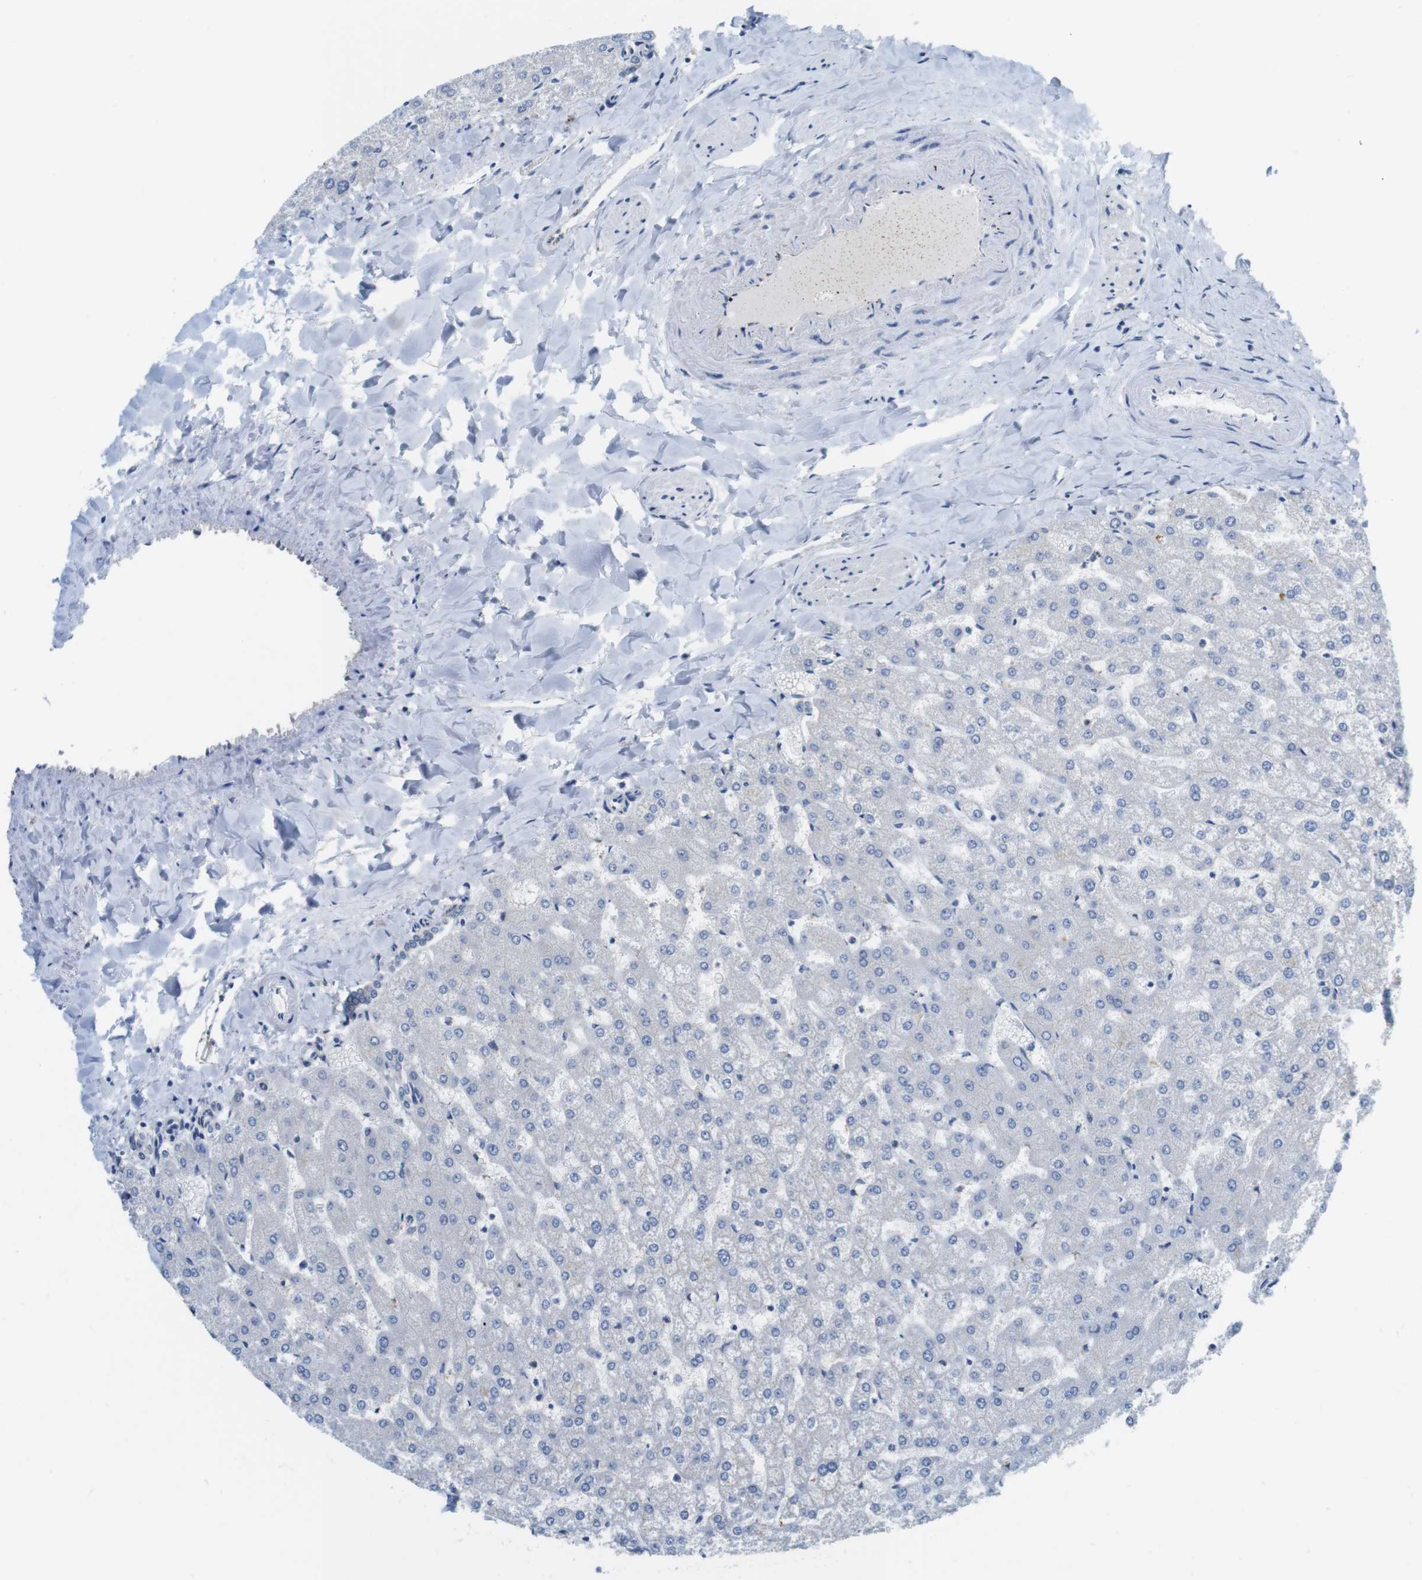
{"staining": {"intensity": "weak", "quantity": ">75%", "location": "cytoplasmic/membranous"}, "tissue": "liver", "cell_type": "Cholangiocytes", "image_type": "normal", "snomed": [{"axis": "morphology", "description": "Normal tissue, NOS"}, {"axis": "topography", "description": "Liver"}], "caption": "Protein expression analysis of benign human liver reveals weak cytoplasmic/membranous positivity in approximately >75% of cholangiocytes. (brown staining indicates protein expression, while blue staining denotes nuclei).", "gene": "CASP2", "patient": {"sex": "female", "age": 32}}